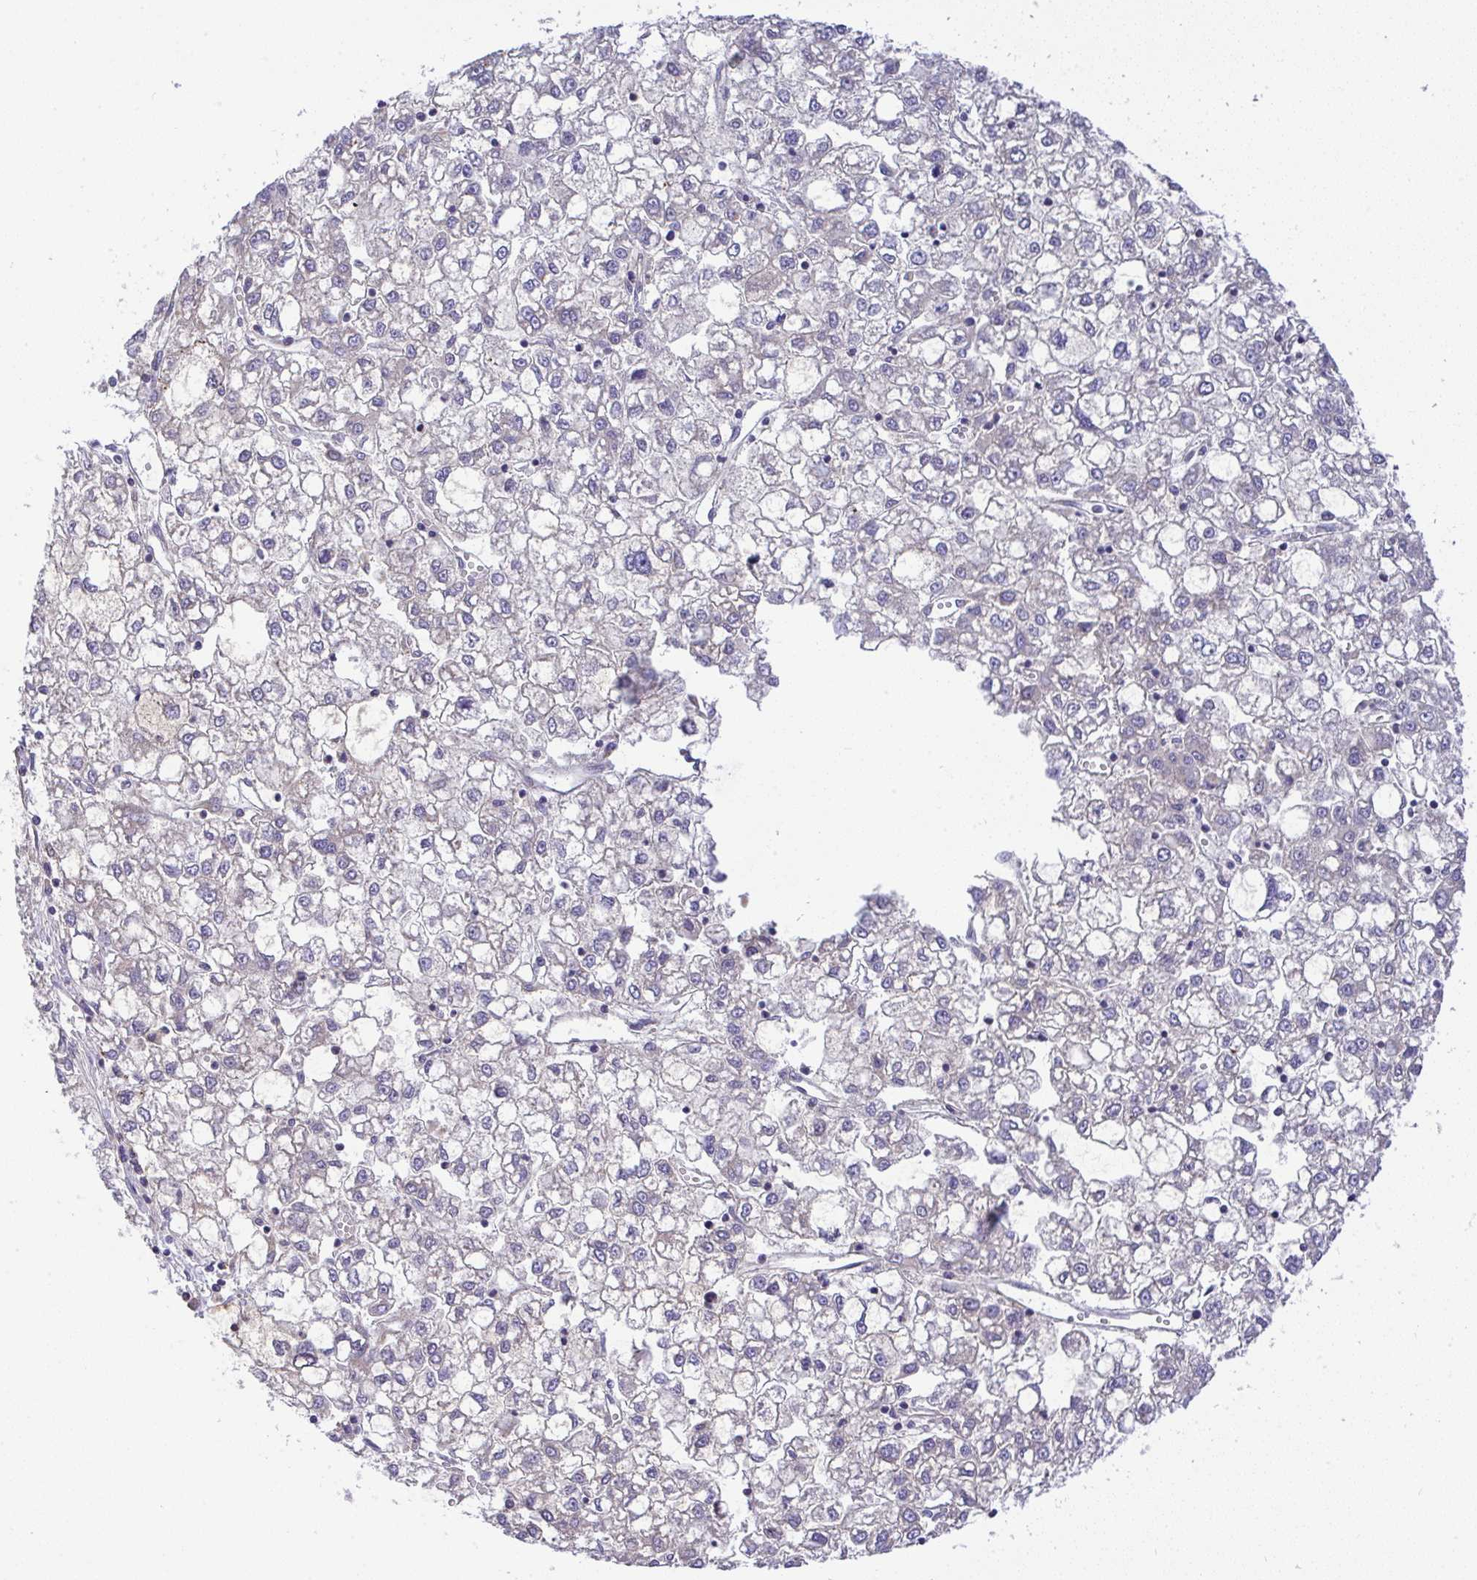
{"staining": {"intensity": "negative", "quantity": "none", "location": "none"}, "tissue": "liver cancer", "cell_type": "Tumor cells", "image_type": "cancer", "snomed": [{"axis": "morphology", "description": "Carcinoma, Hepatocellular, NOS"}, {"axis": "topography", "description": "Liver"}], "caption": "Liver cancer stained for a protein using immunohistochemistry shows no positivity tumor cells.", "gene": "GRID2", "patient": {"sex": "male", "age": 40}}